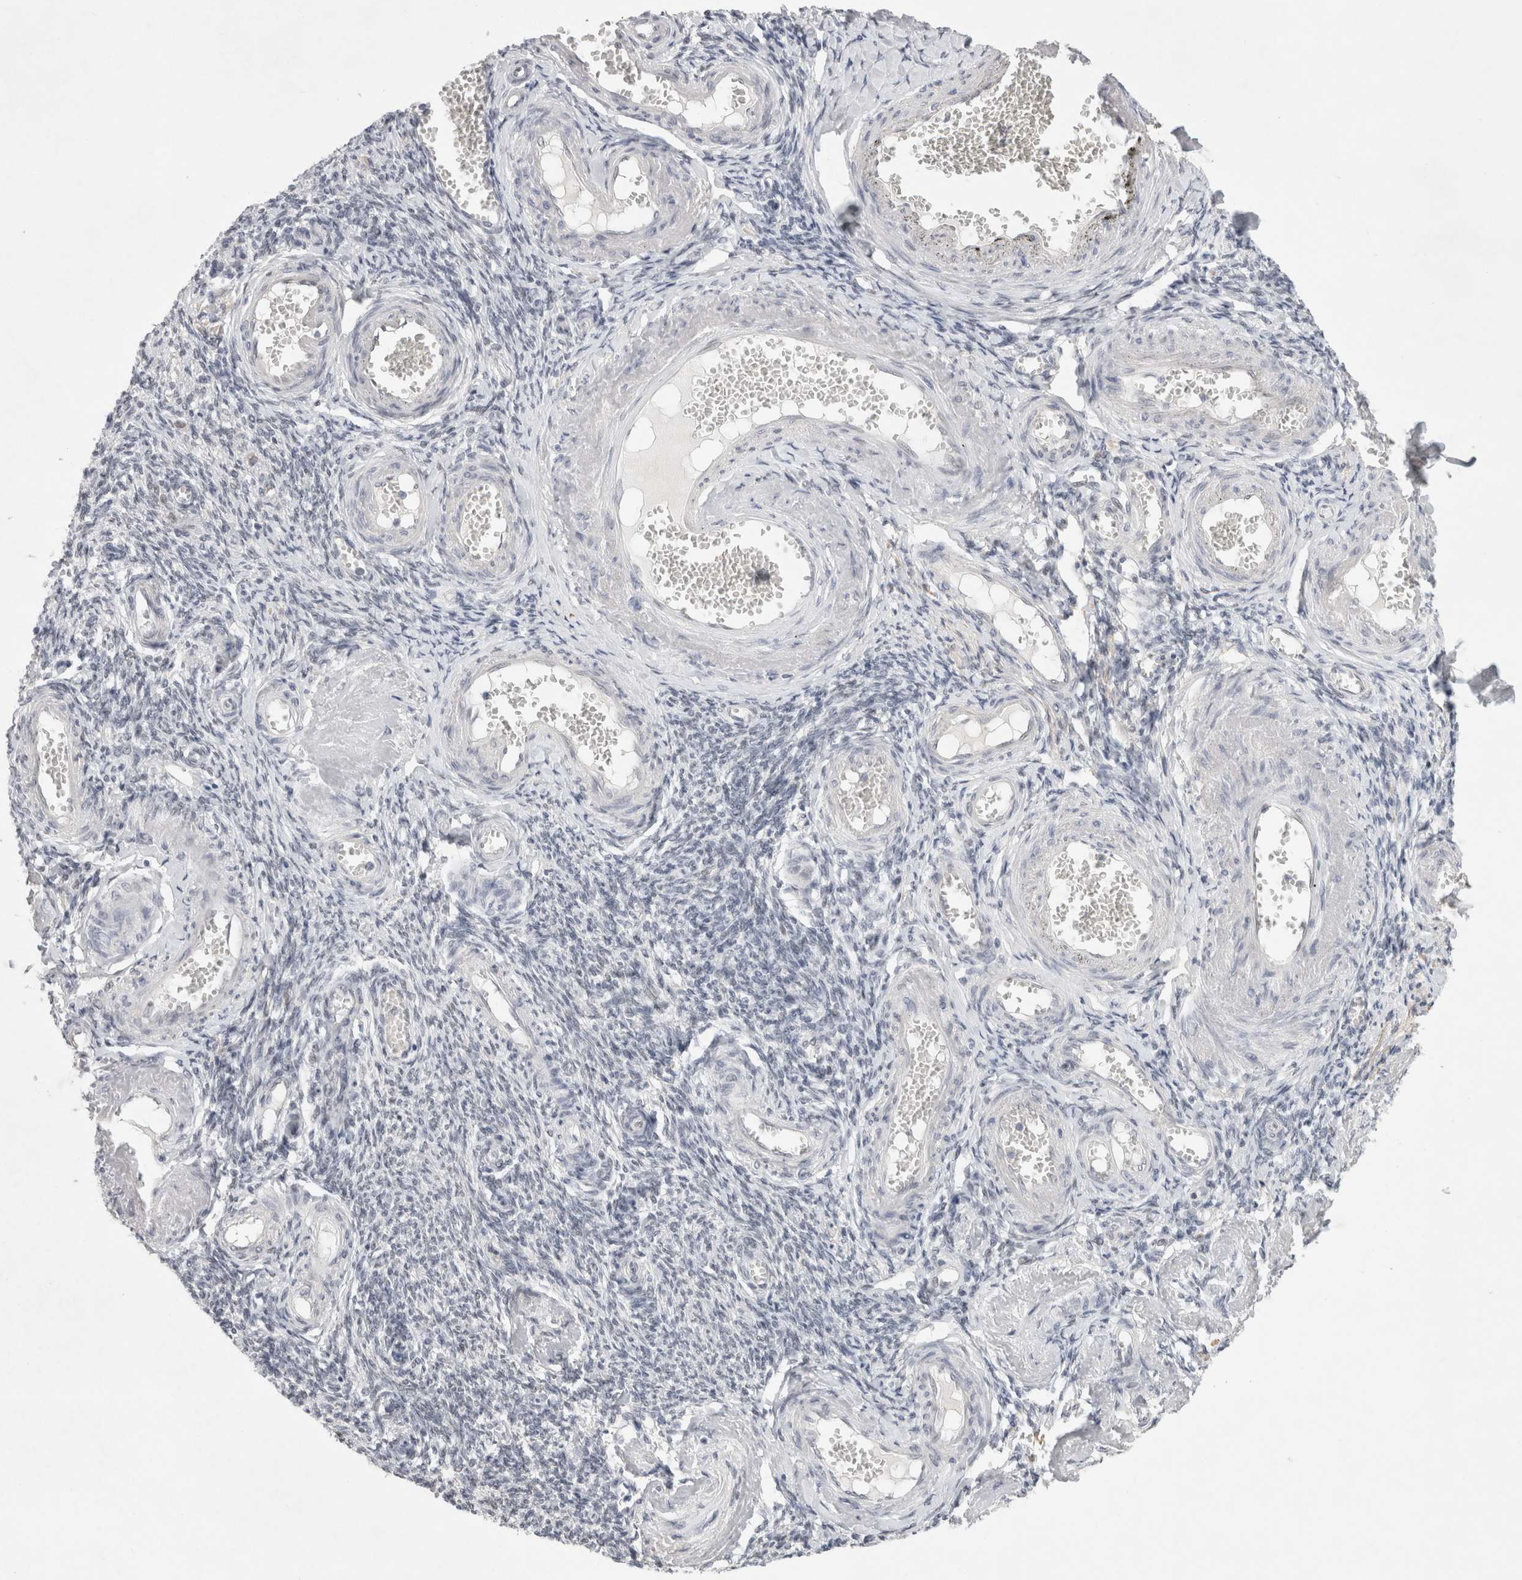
{"staining": {"intensity": "negative", "quantity": "none", "location": "none"}, "tissue": "adipose tissue", "cell_type": "Adipocytes", "image_type": "normal", "snomed": [{"axis": "morphology", "description": "Normal tissue, NOS"}, {"axis": "topography", "description": "Vascular tissue"}, {"axis": "topography", "description": "Fallopian tube"}, {"axis": "topography", "description": "Ovary"}], "caption": "The image shows no significant positivity in adipocytes of adipose tissue.", "gene": "RECQL4", "patient": {"sex": "female", "age": 67}}